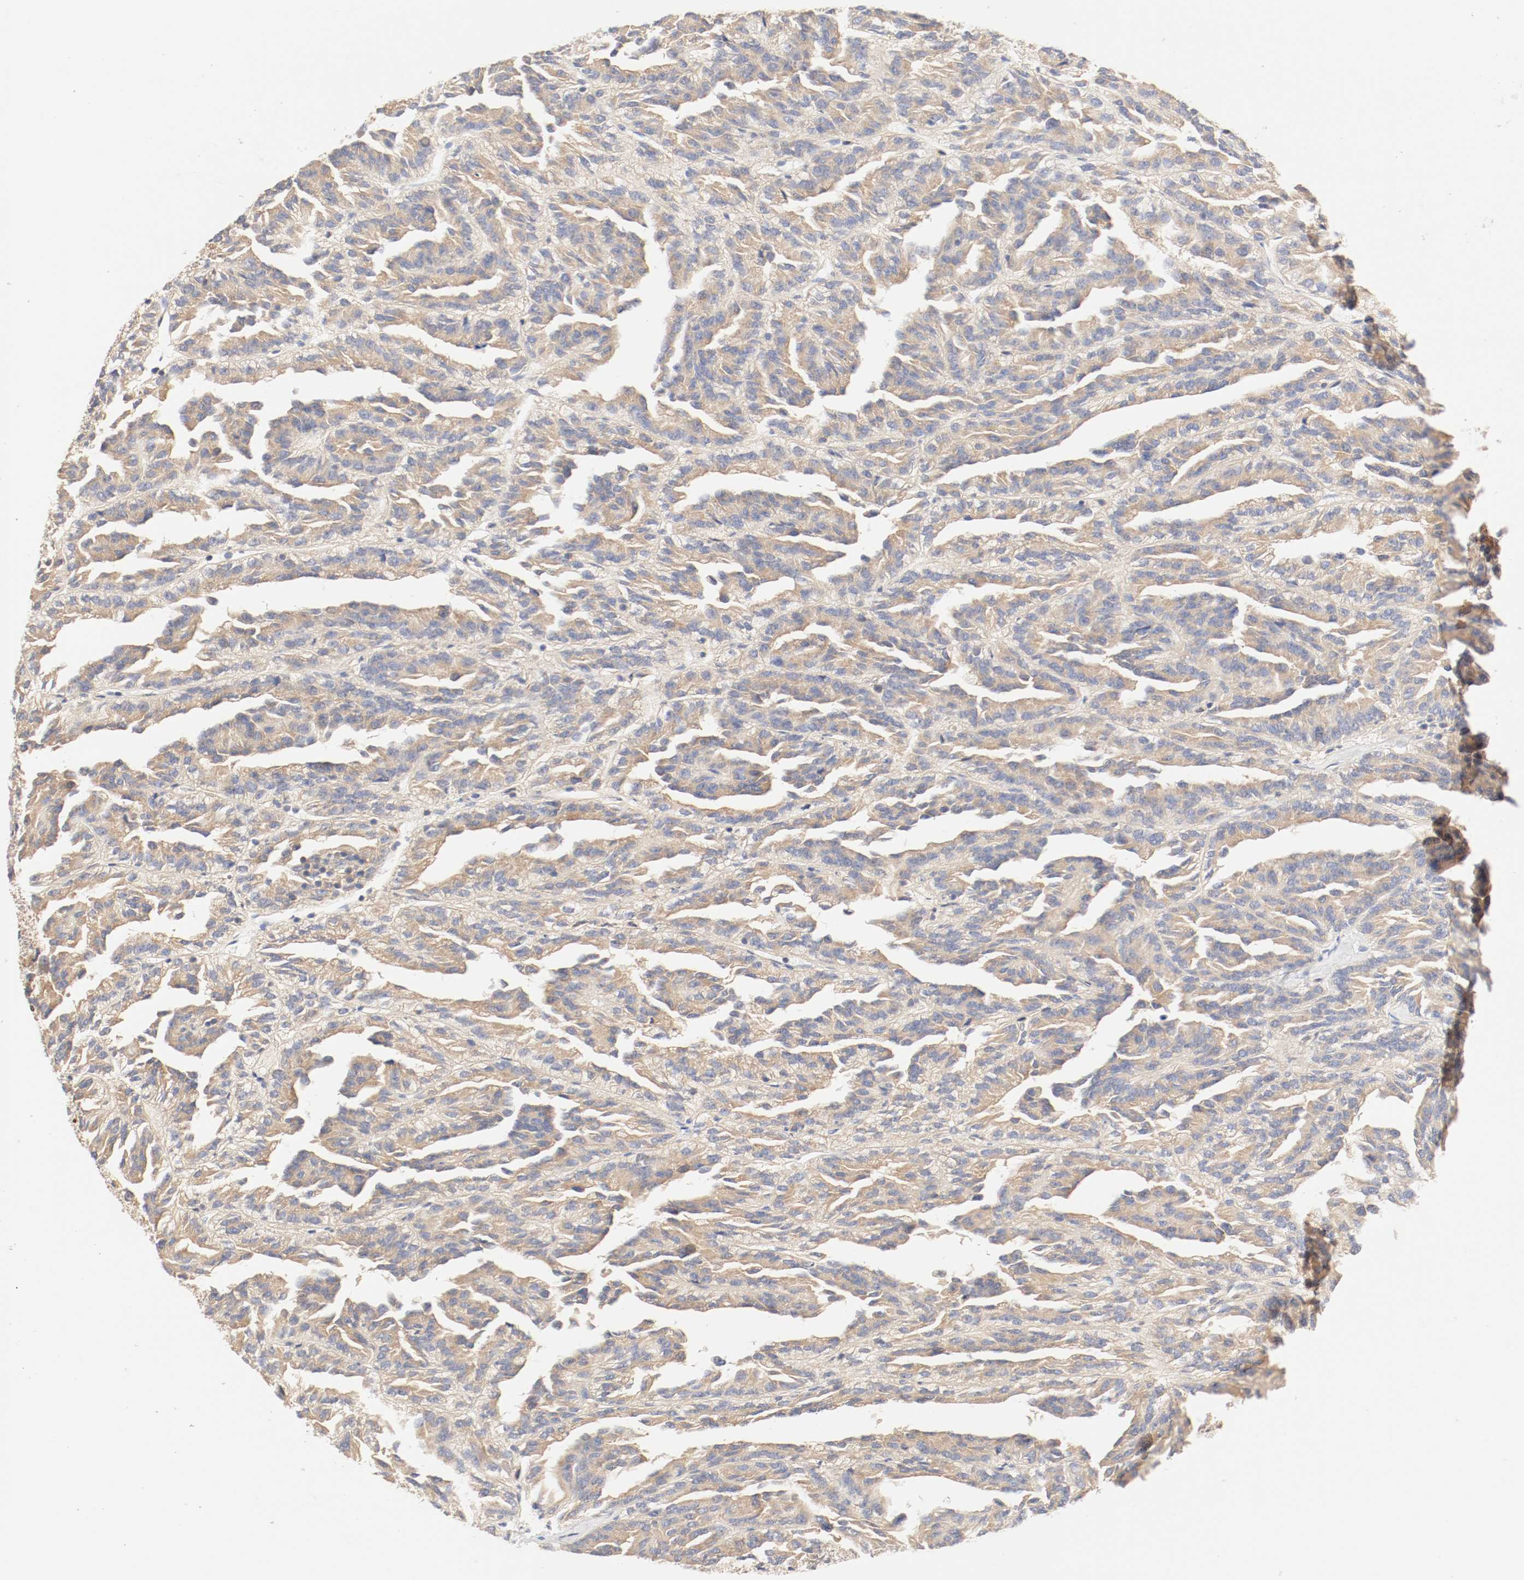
{"staining": {"intensity": "moderate", "quantity": ">75%", "location": "cytoplasmic/membranous"}, "tissue": "renal cancer", "cell_type": "Tumor cells", "image_type": "cancer", "snomed": [{"axis": "morphology", "description": "Adenocarcinoma, NOS"}, {"axis": "topography", "description": "Kidney"}], "caption": "Renal cancer tissue displays moderate cytoplasmic/membranous positivity in approximately >75% of tumor cells The protein is stained brown, and the nuclei are stained in blue (DAB (3,3'-diaminobenzidine) IHC with brightfield microscopy, high magnification).", "gene": "GIT1", "patient": {"sex": "male", "age": 46}}